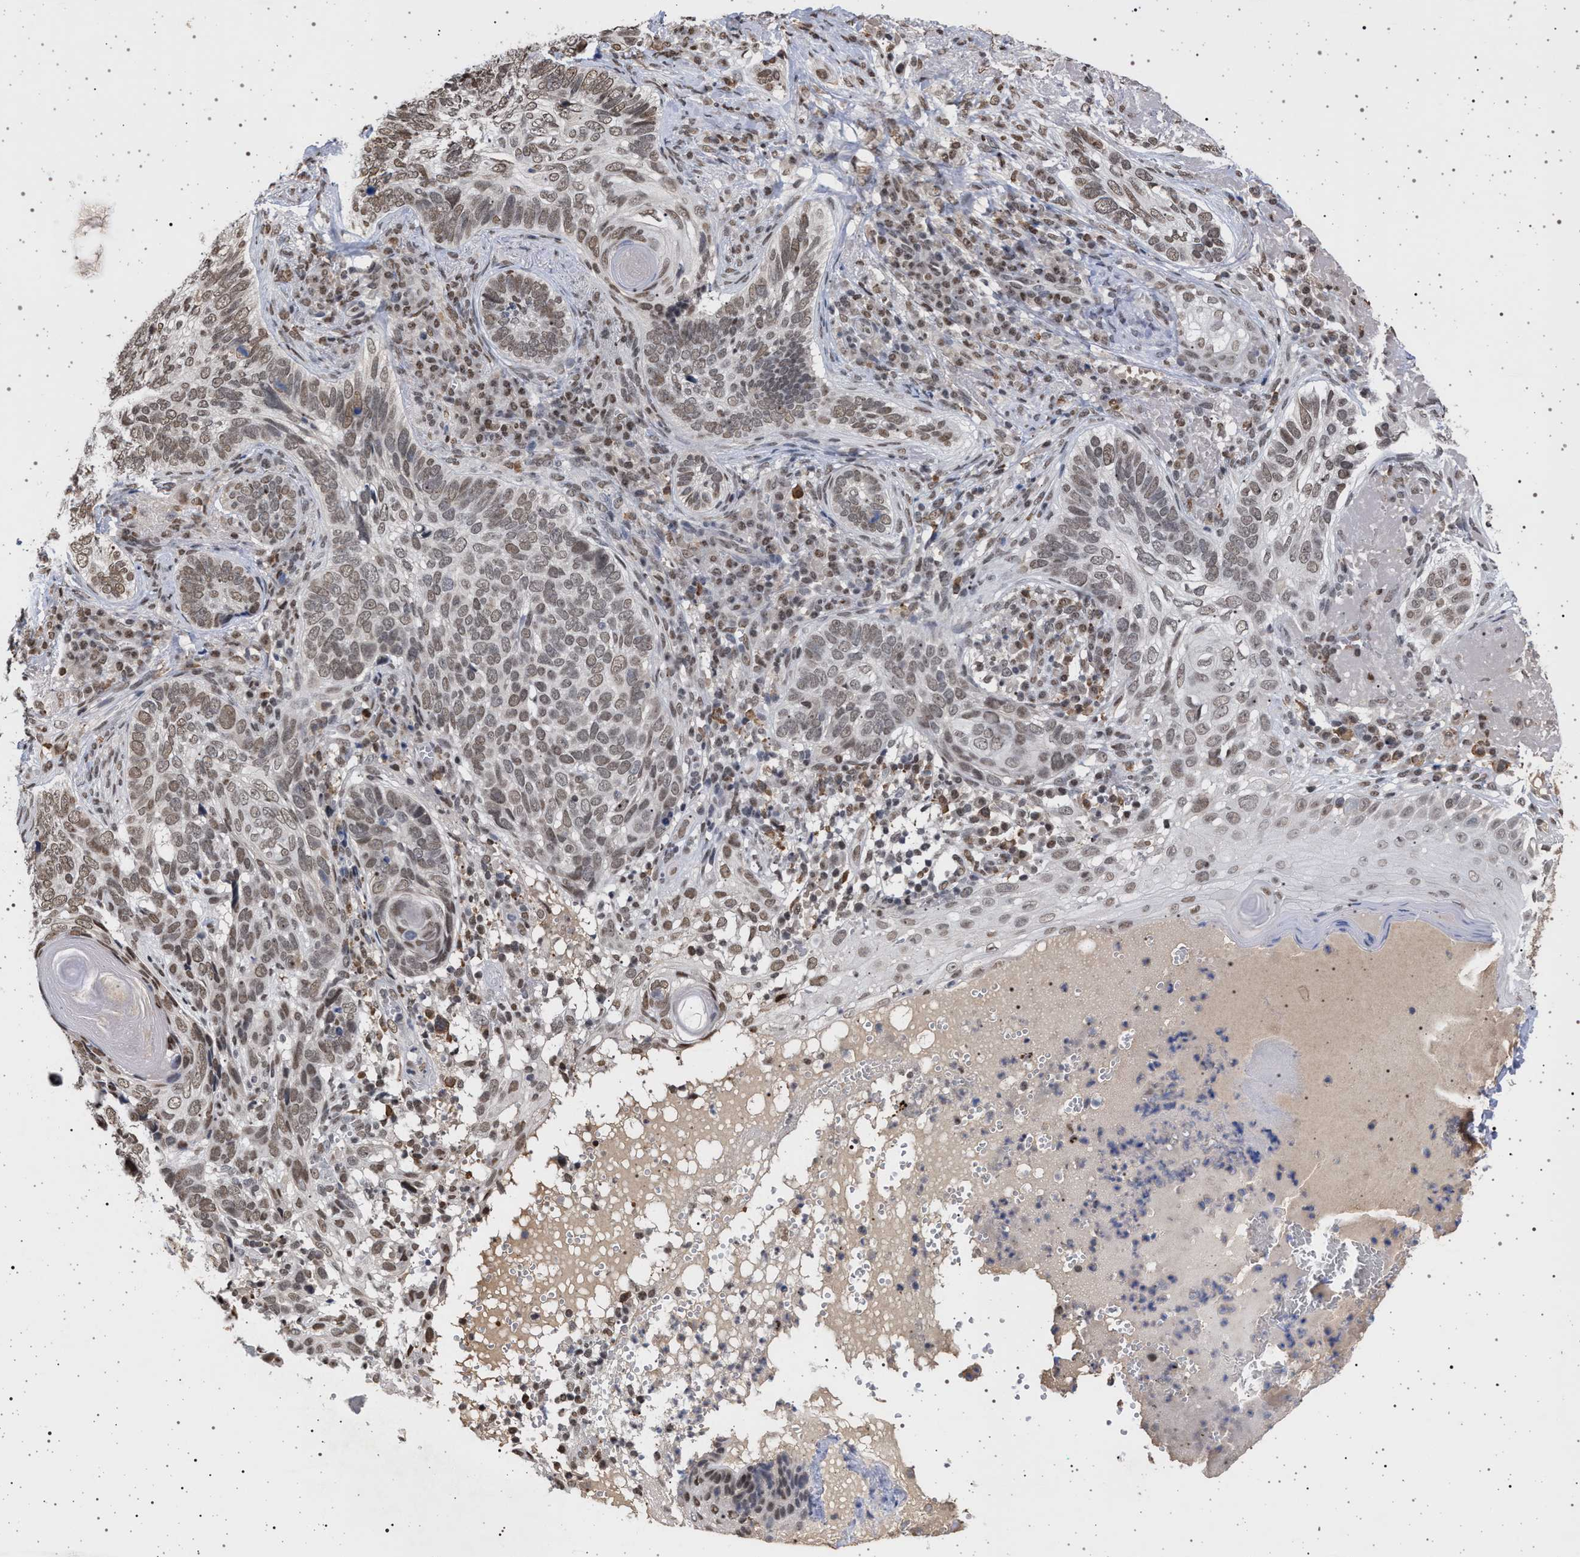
{"staining": {"intensity": "weak", "quantity": ">75%", "location": "nuclear"}, "tissue": "skin cancer", "cell_type": "Tumor cells", "image_type": "cancer", "snomed": [{"axis": "morphology", "description": "Basal cell carcinoma"}, {"axis": "topography", "description": "Skin"}], "caption": "IHC micrograph of human skin cancer stained for a protein (brown), which reveals low levels of weak nuclear staining in approximately >75% of tumor cells.", "gene": "PHF12", "patient": {"sex": "female", "age": 89}}